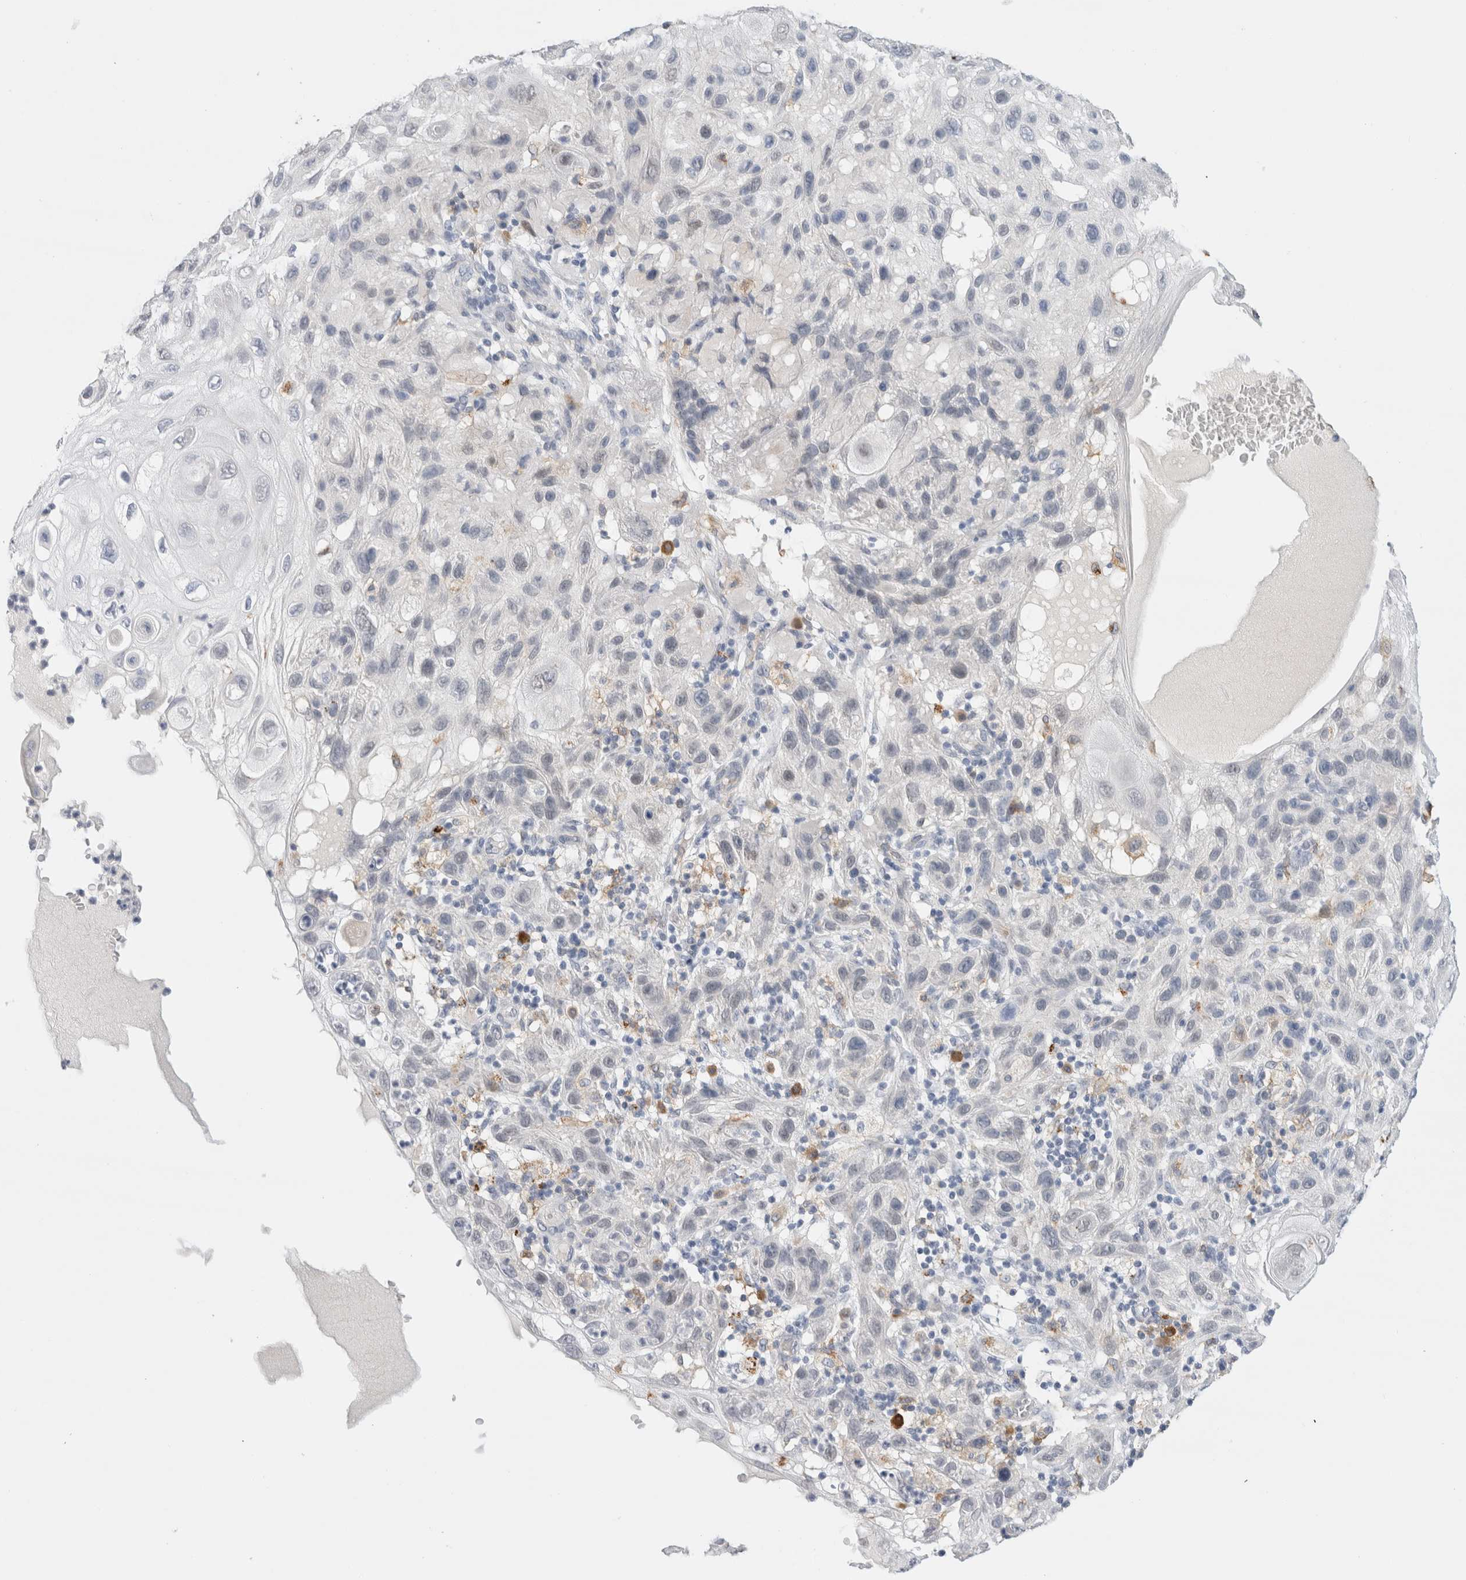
{"staining": {"intensity": "negative", "quantity": "none", "location": "none"}, "tissue": "skin cancer", "cell_type": "Tumor cells", "image_type": "cancer", "snomed": [{"axis": "morphology", "description": "Normal tissue, NOS"}, {"axis": "morphology", "description": "Squamous cell carcinoma, NOS"}, {"axis": "topography", "description": "Skin"}], "caption": "Skin cancer (squamous cell carcinoma) was stained to show a protein in brown. There is no significant expression in tumor cells.", "gene": "SLC22A12", "patient": {"sex": "female", "age": 96}}